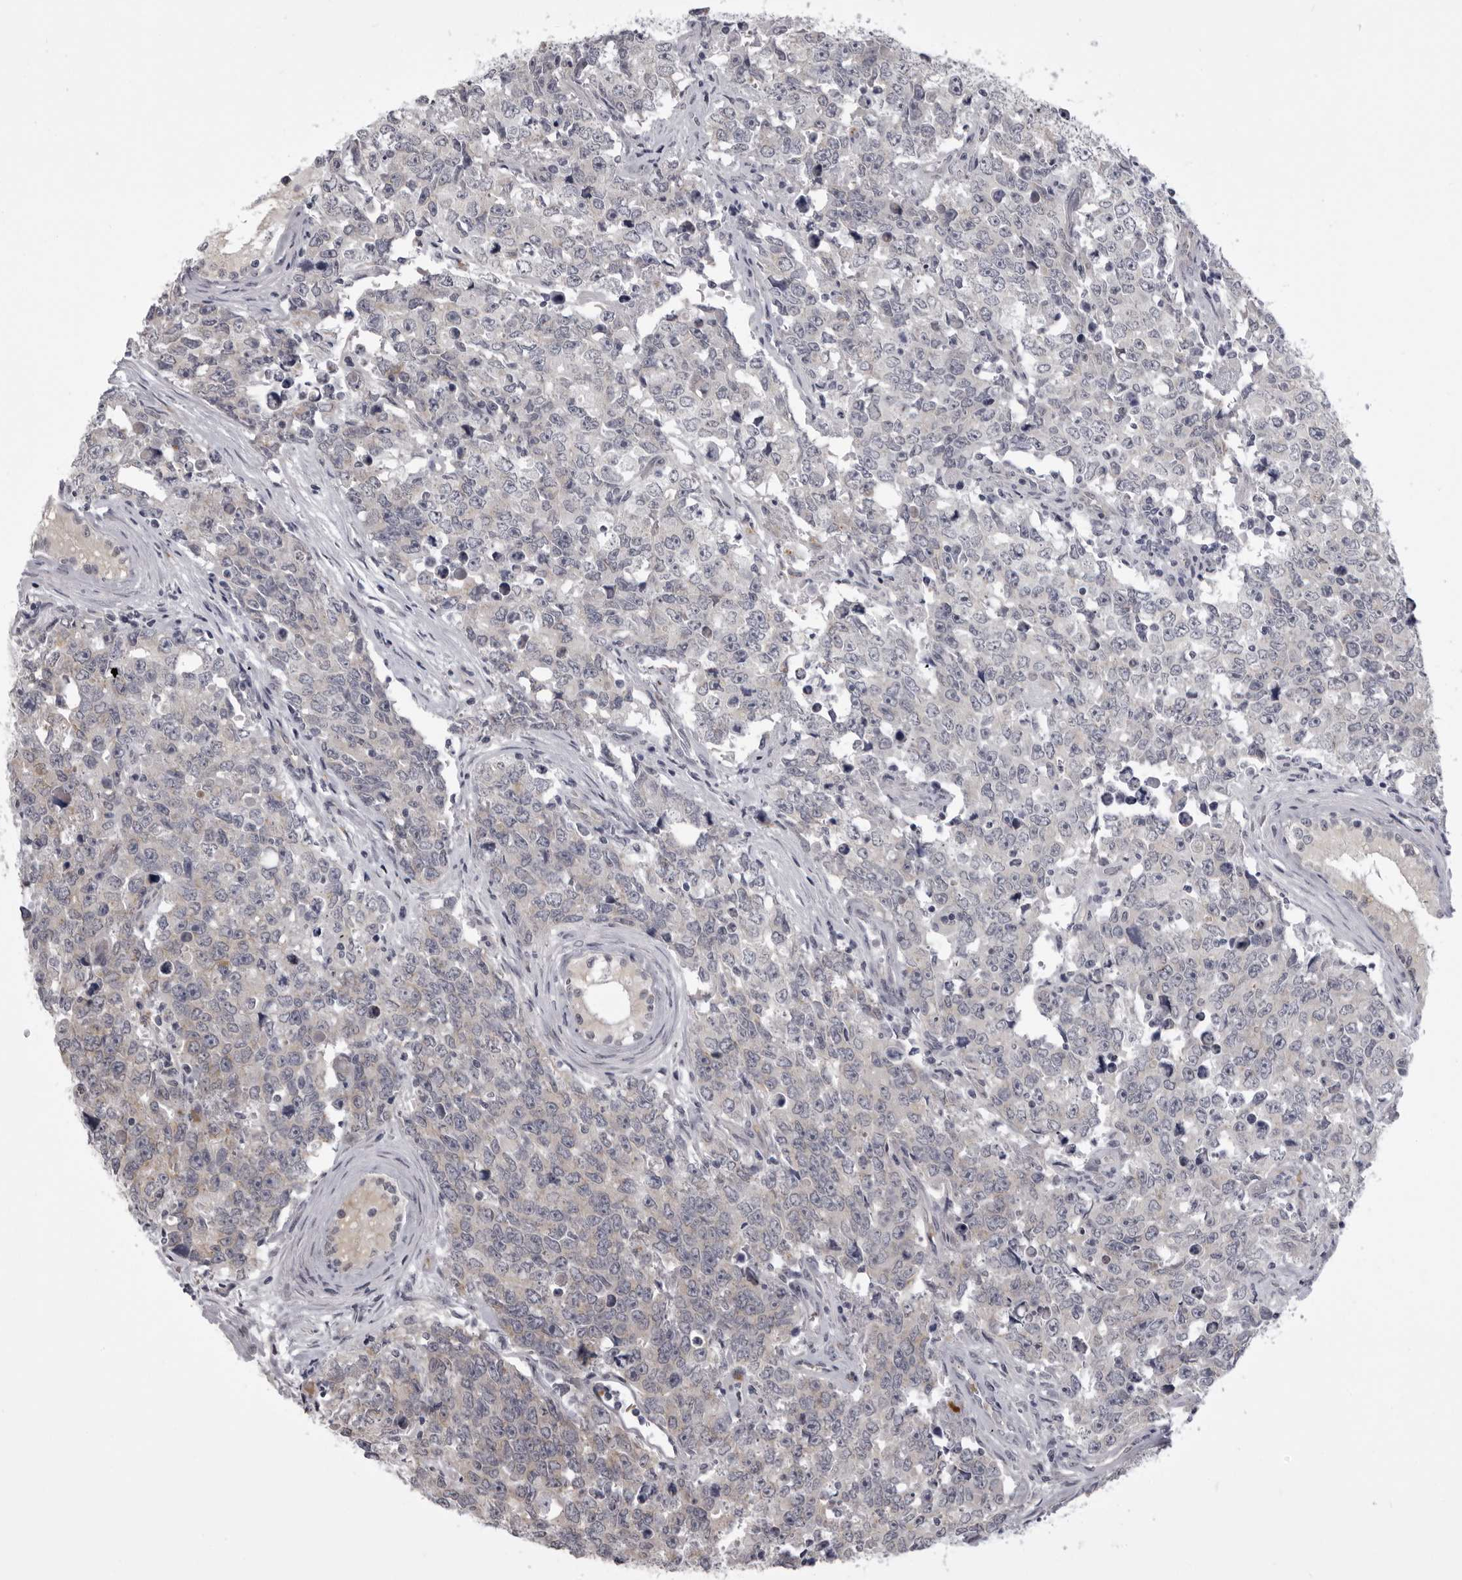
{"staining": {"intensity": "negative", "quantity": "none", "location": "none"}, "tissue": "testis cancer", "cell_type": "Tumor cells", "image_type": "cancer", "snomed": [{"axis": "morphology", "description": "Carcinoma, Embryonal, NOS"}, {"axis": "topography", "description": "Testis"}], "caption": "There is no significant staining in tumor cells of testis cancer (embryonal carcinoma).", "gene": "EPHA10", "patient": {"sex": "male", "age": 28}}